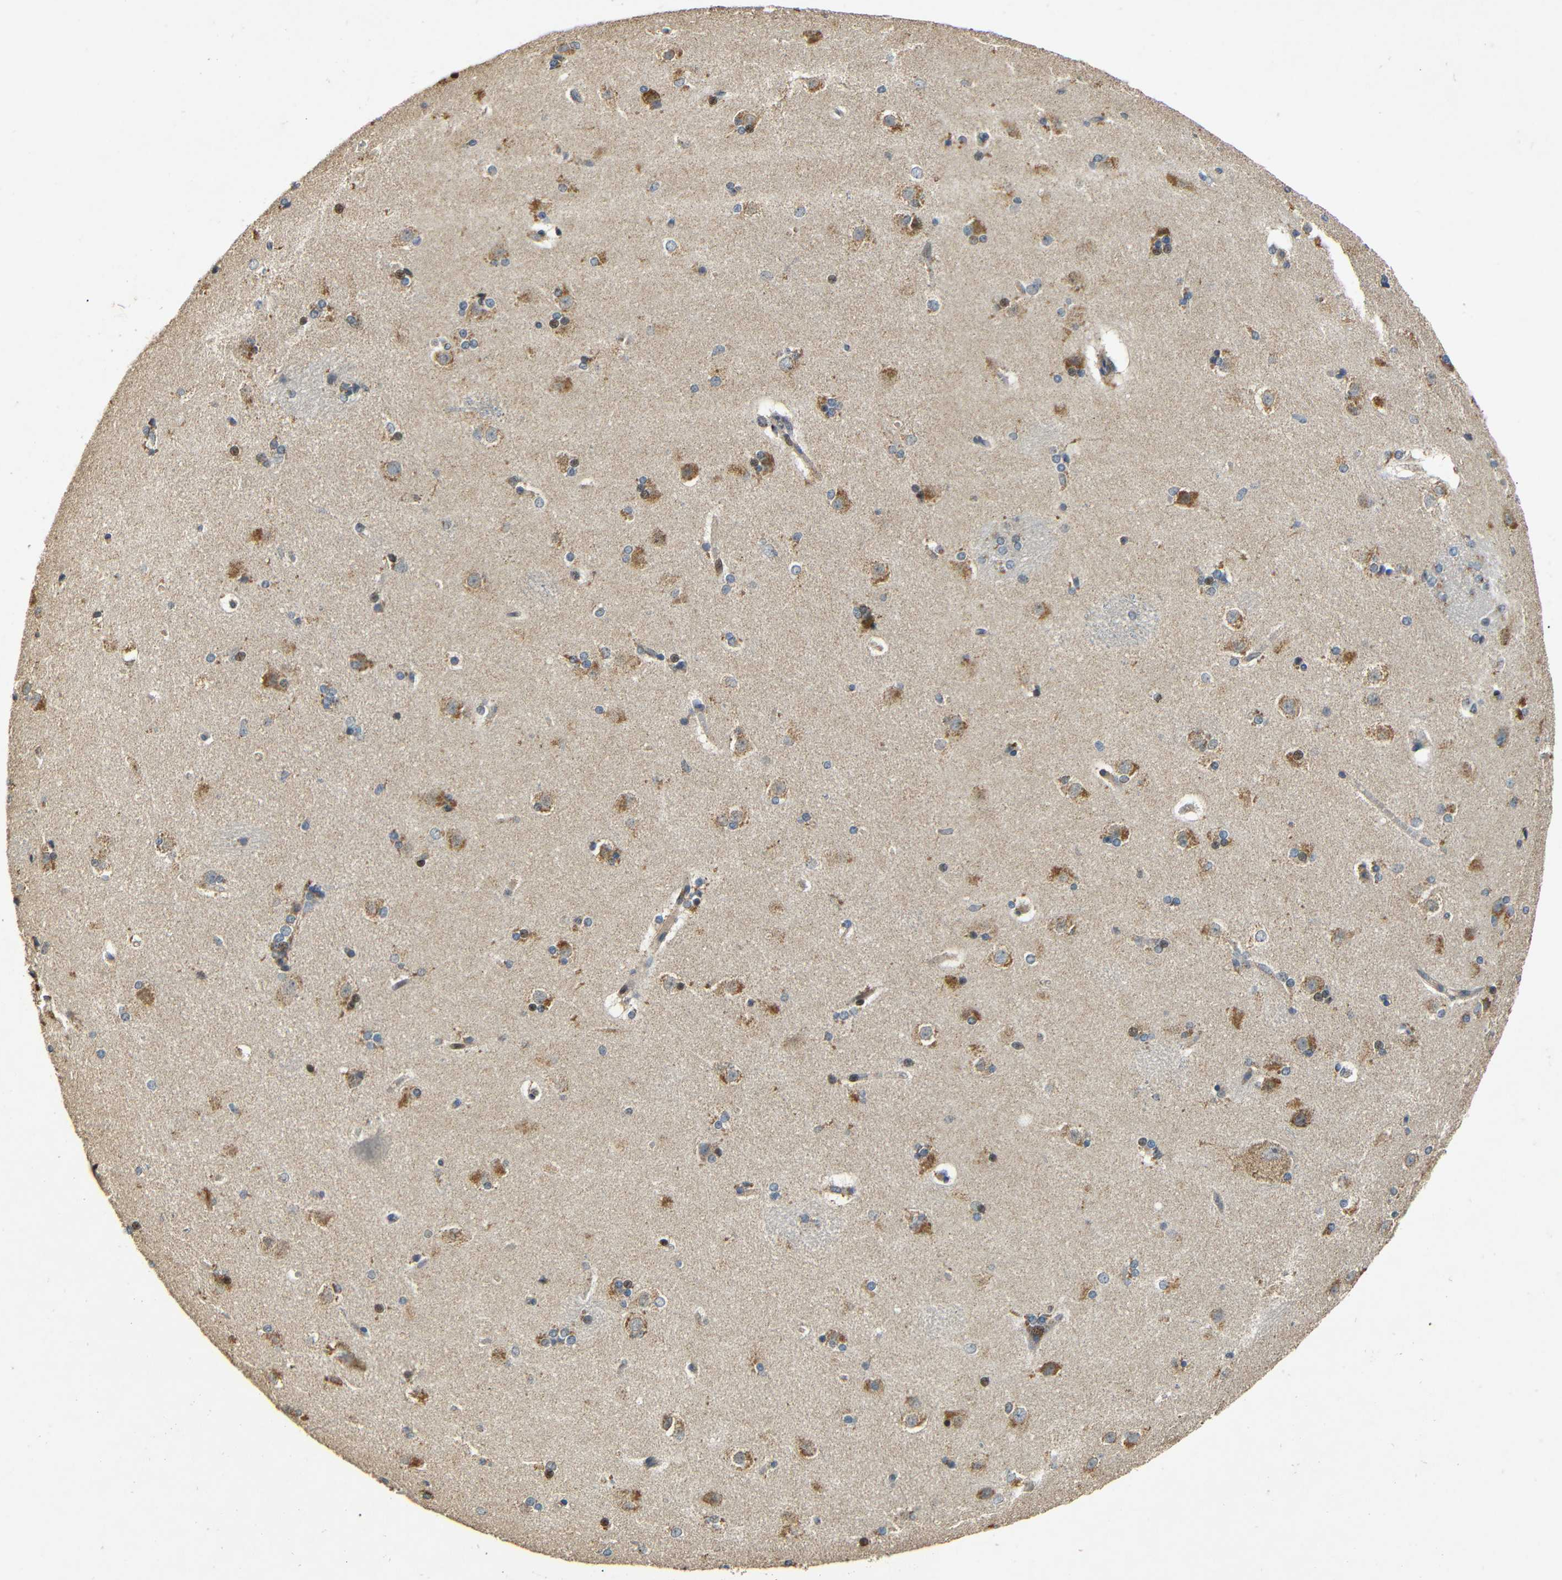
{"staining": {"intensity": "moderate", "quantity": "25%-75%", "location": "cytoplasmic/membranous"}, "tissue": "caudate", "cell_type": "Glial cells", "image_type": "normal", "snomed": [{"axis": "morphology", "description": "Normal tissue, NOS"}, {"axis": "topography", "description": "Lateral ventricle wall"}], "caption": "Immunohistochemistry staining of unremarkable caudate, which demonstrates medium levels of moderate cytoplasmic/membranous positivity in about 25%-75% of glial cells indicating moderate cytoplasmic/membranous protein staining. The staining was performed using DAB (brown) for protein detection and nuclei were counterstained in hematoxylin (blue).", "gene": "KAZALD1", "patient": {"sex": "female", "age": 19}}